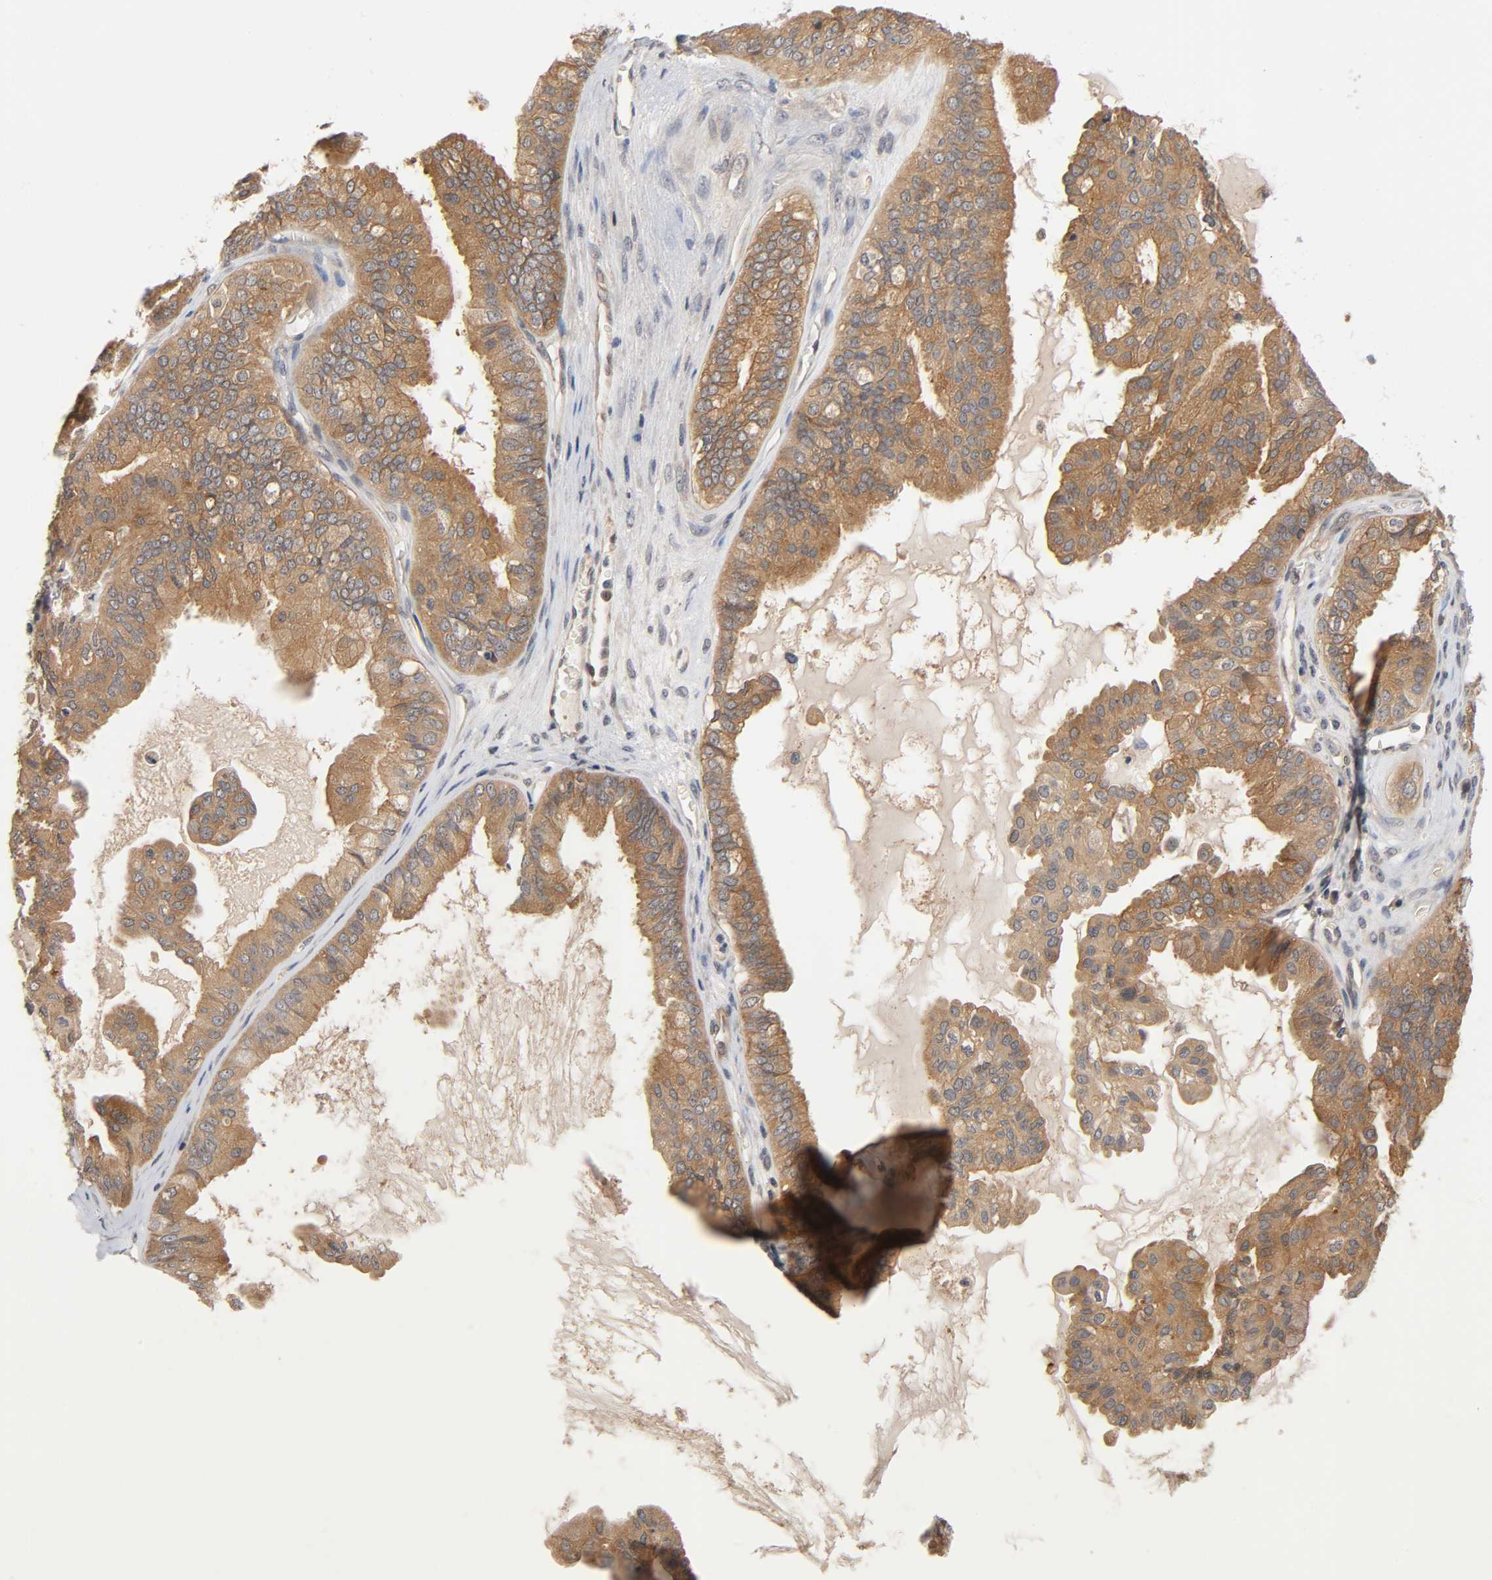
{"staining": {"intensity": "moderate", "quantity": ">75%", "location": "cytoplasmic/membranous"}, "tissue": "ovarian cancer", "cell_type": "Tumor cells", "image_type": "cancer", "snomed": [{"axis": "morphology", "description": "Carcinoma, NOS"}, {"axis": "morphology", "description": "Carcinoma, endometroid"}, {"axis": "topography", "description": "Ovary"}], "caption": "Tumor cells display moderate cytoplasmic/membranous staining in about >75% of cells in ovarian endometroid carcinoma.", "gene": "PRKAB1", "patient": {"sex": "female", "age": 50}}